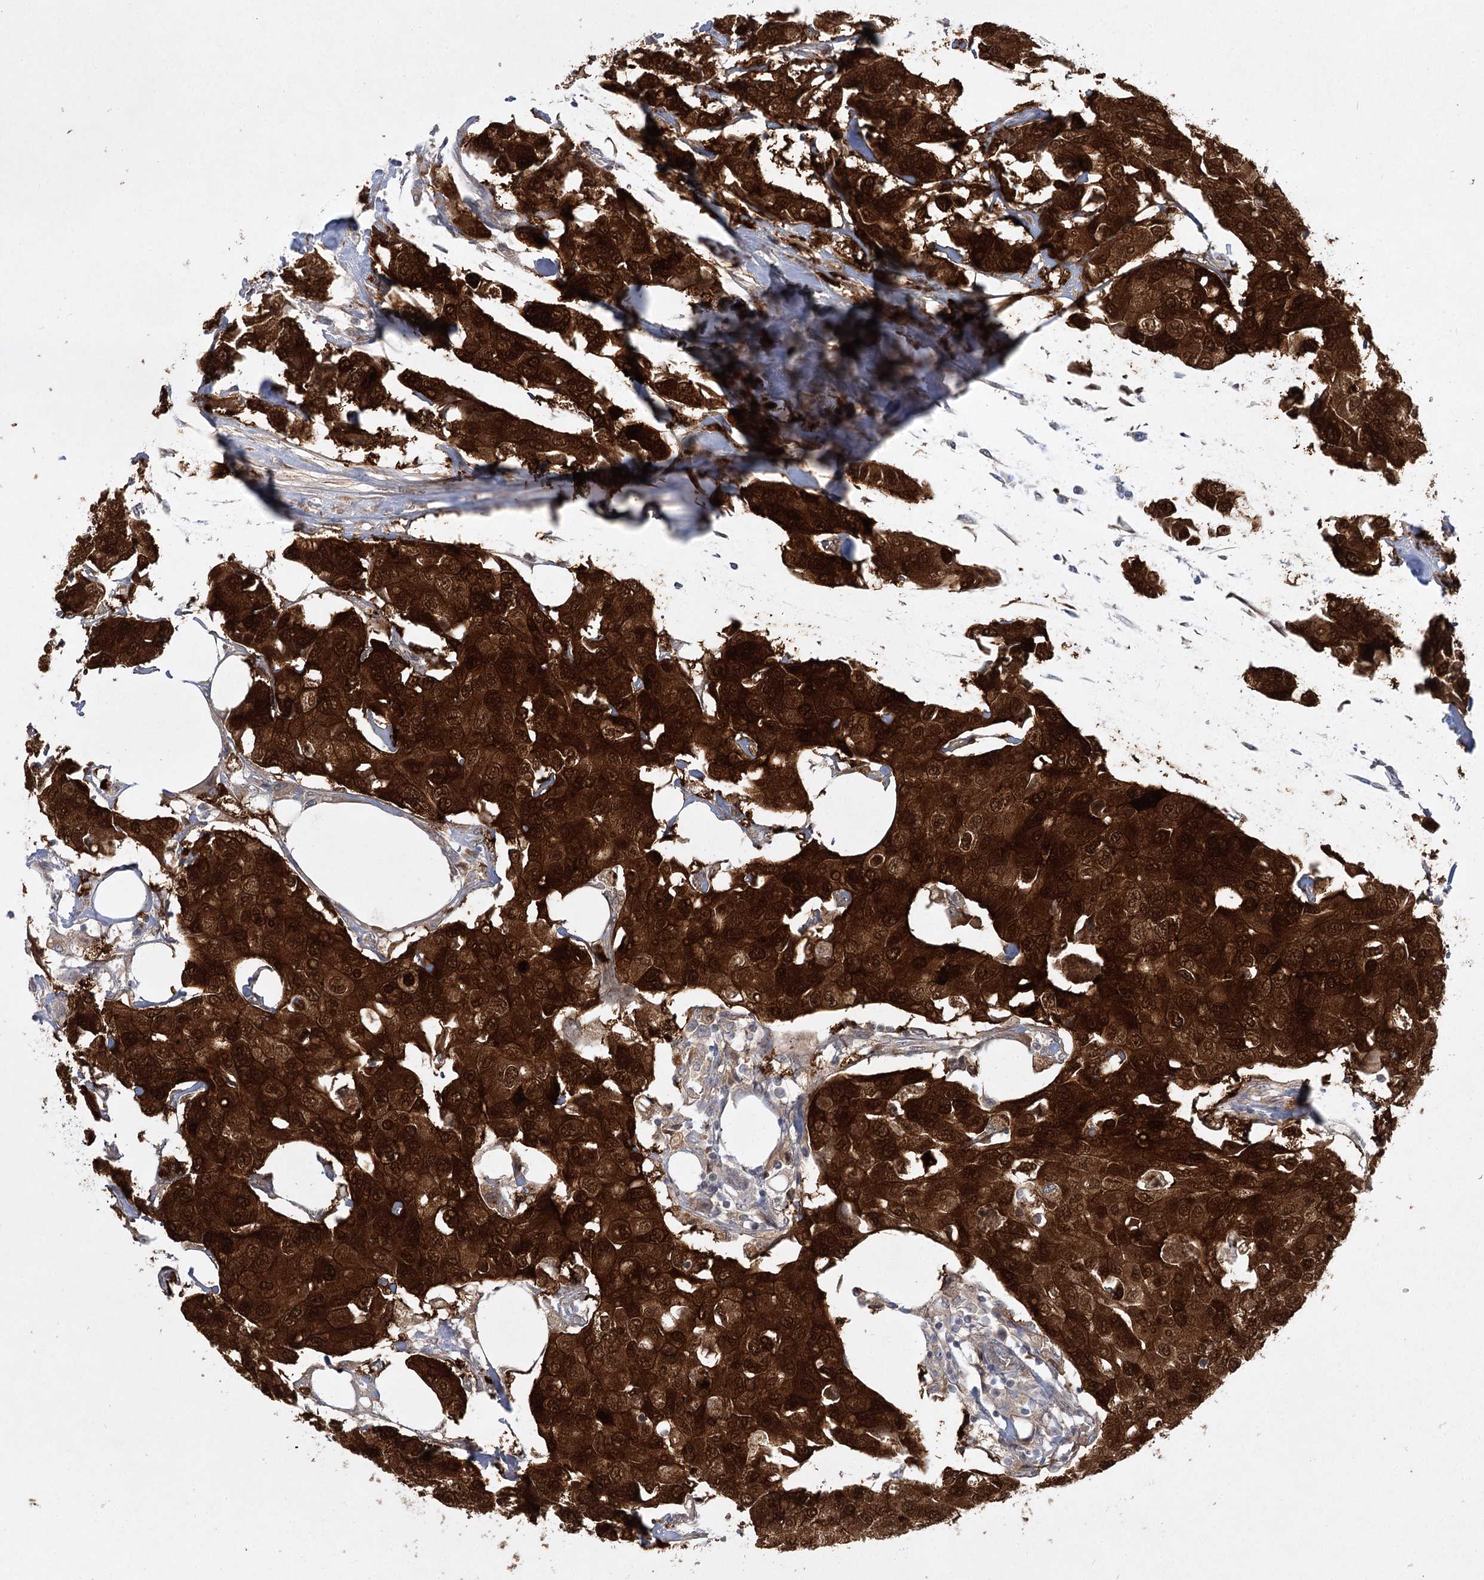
{"staining": {"intensity": "strong", "quantity": ">75%", "location": "cytoplasmic/membranous,nuclear"}, "tissue": "breast cancer", "cell_type": "Tumor cells", "image_type": "cancer", "snomed": [{"axis": "morphology", "description": "Duct carcinoma"}, {"axis": "topography", "description": "Breast"}], "caption": "A high amount of strong cytoplasmic/membranous and nuclear staining is appreciated in about >75% of tumor cells in breast cancer (intraductal carcinoma) tissue.", "gene": "AAMDC", "patient": {"sex": "female", "age": 80}}